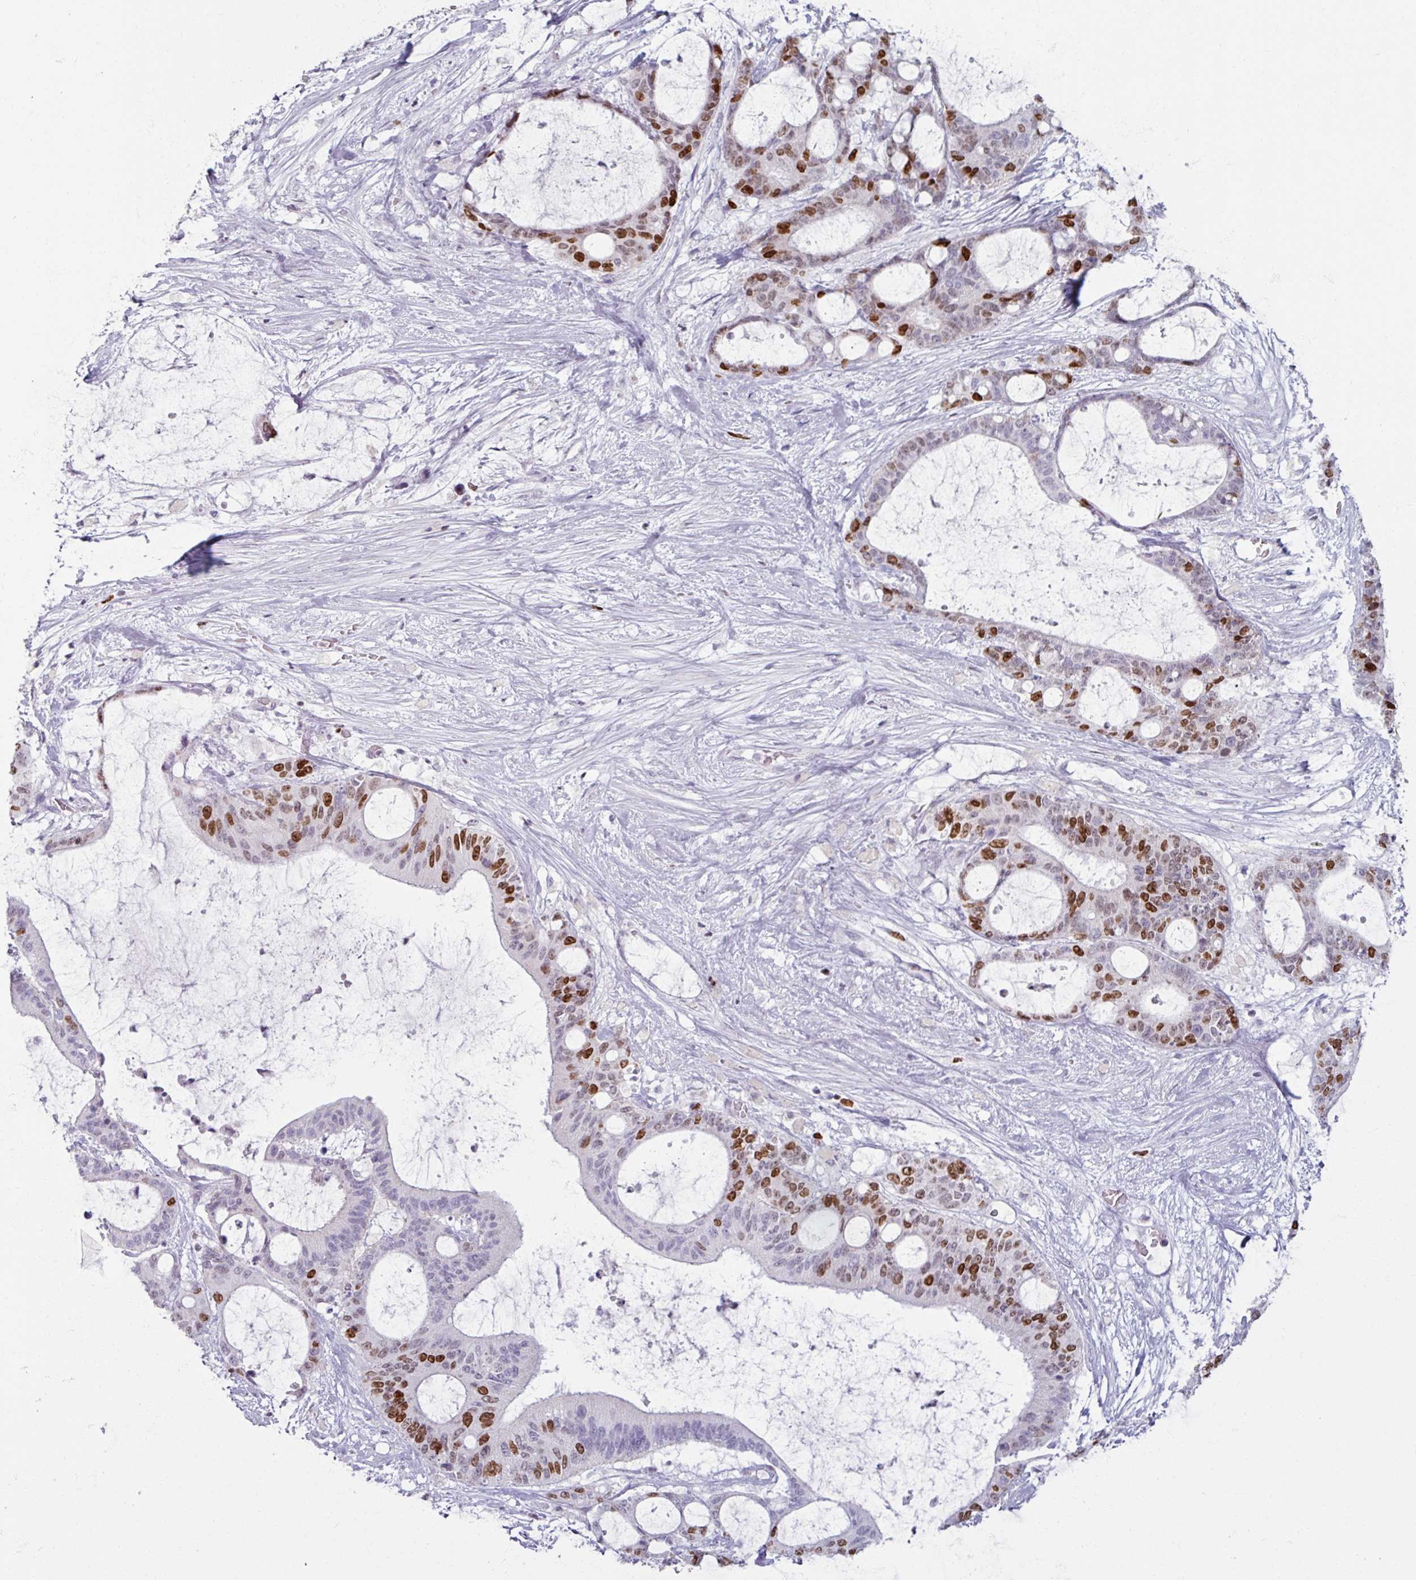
{"staining": {"intensity": "strong", "quantity": "25%-75%", "location": "nuclear"}, "tissue": "liver cancer", "cell_type": "Tumor cells", "image_type": "cancer", "snomed": [{"axis": "morphology", "description": "Normal tissue, NOS"}, {"axis": "morphology", "description": "Cholangiocarcinoma"}, {"axis": "topography", "description": "Liver"}, {"axis": "topography", "description": "Peripheral nerve tissue"}], "caption": "Protein staining of cholangiocarcinoma (liver) tissue exhibits strong nuclear expression in about 25%-75% of tumor cells.", "gene": "ATAD2", "patient": {"sex": "female", "age": 73}}